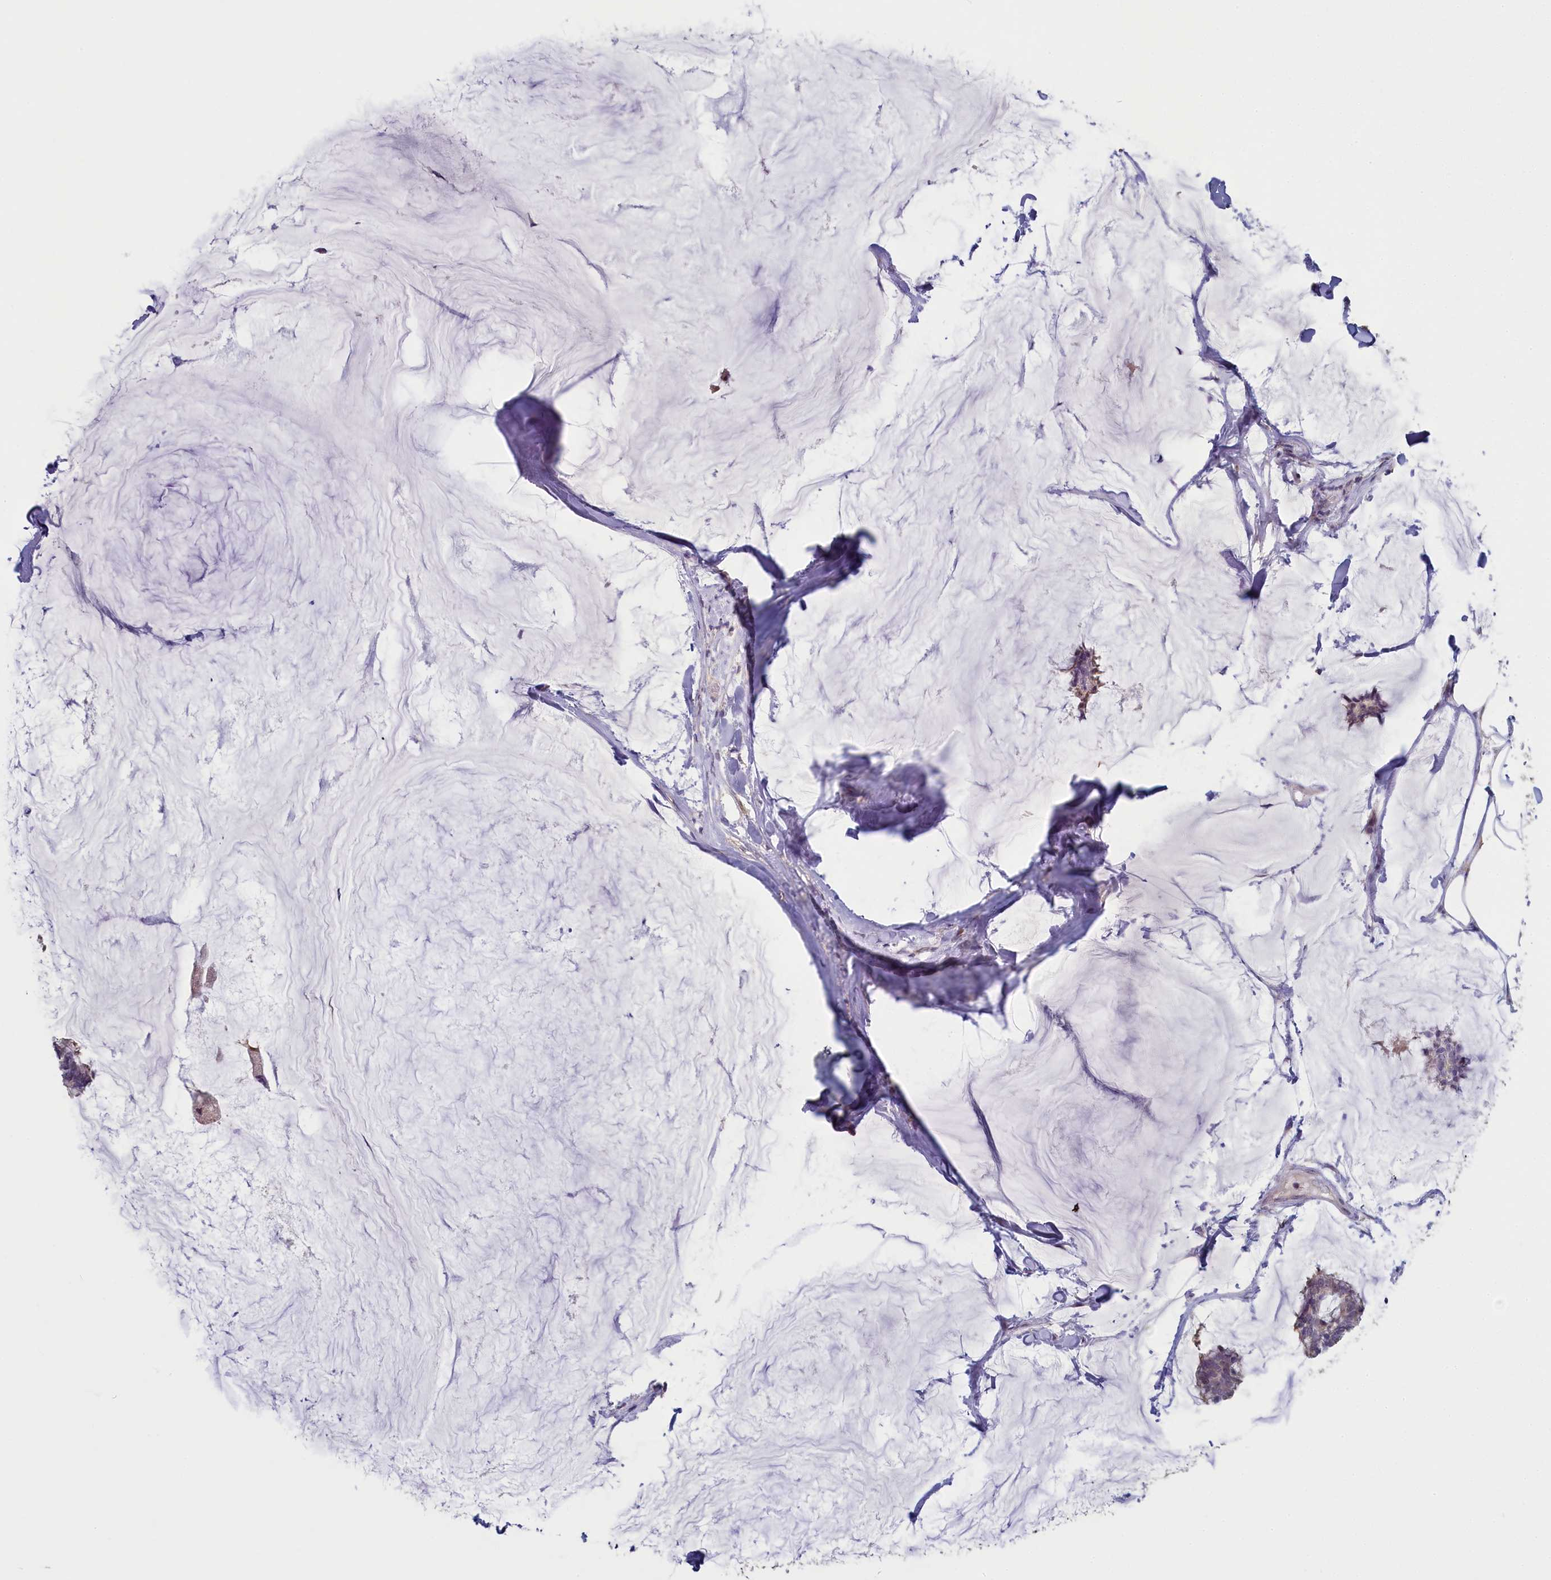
{"staining": {"intensity": "weak", "quantity": "<25%", "location": "cytoplasmic/membranous,nuclear"}, "tissue": "breast cancer", "cell_type": "Tumor cells", "image_type": "cancer", "snomed": [{"axis": "morphology", "description": "Duct carcinoma"}, {"axis": "topography", "description": "Breast"}], "caption": "High power microscopy photomicrograph of an IHC micrograph of breast cancer (intraductal carcinoma), revealing no significant positivity in tumor cells.", "gene": "UCHL3", "patient": {"sex": "female", "age": 93}}